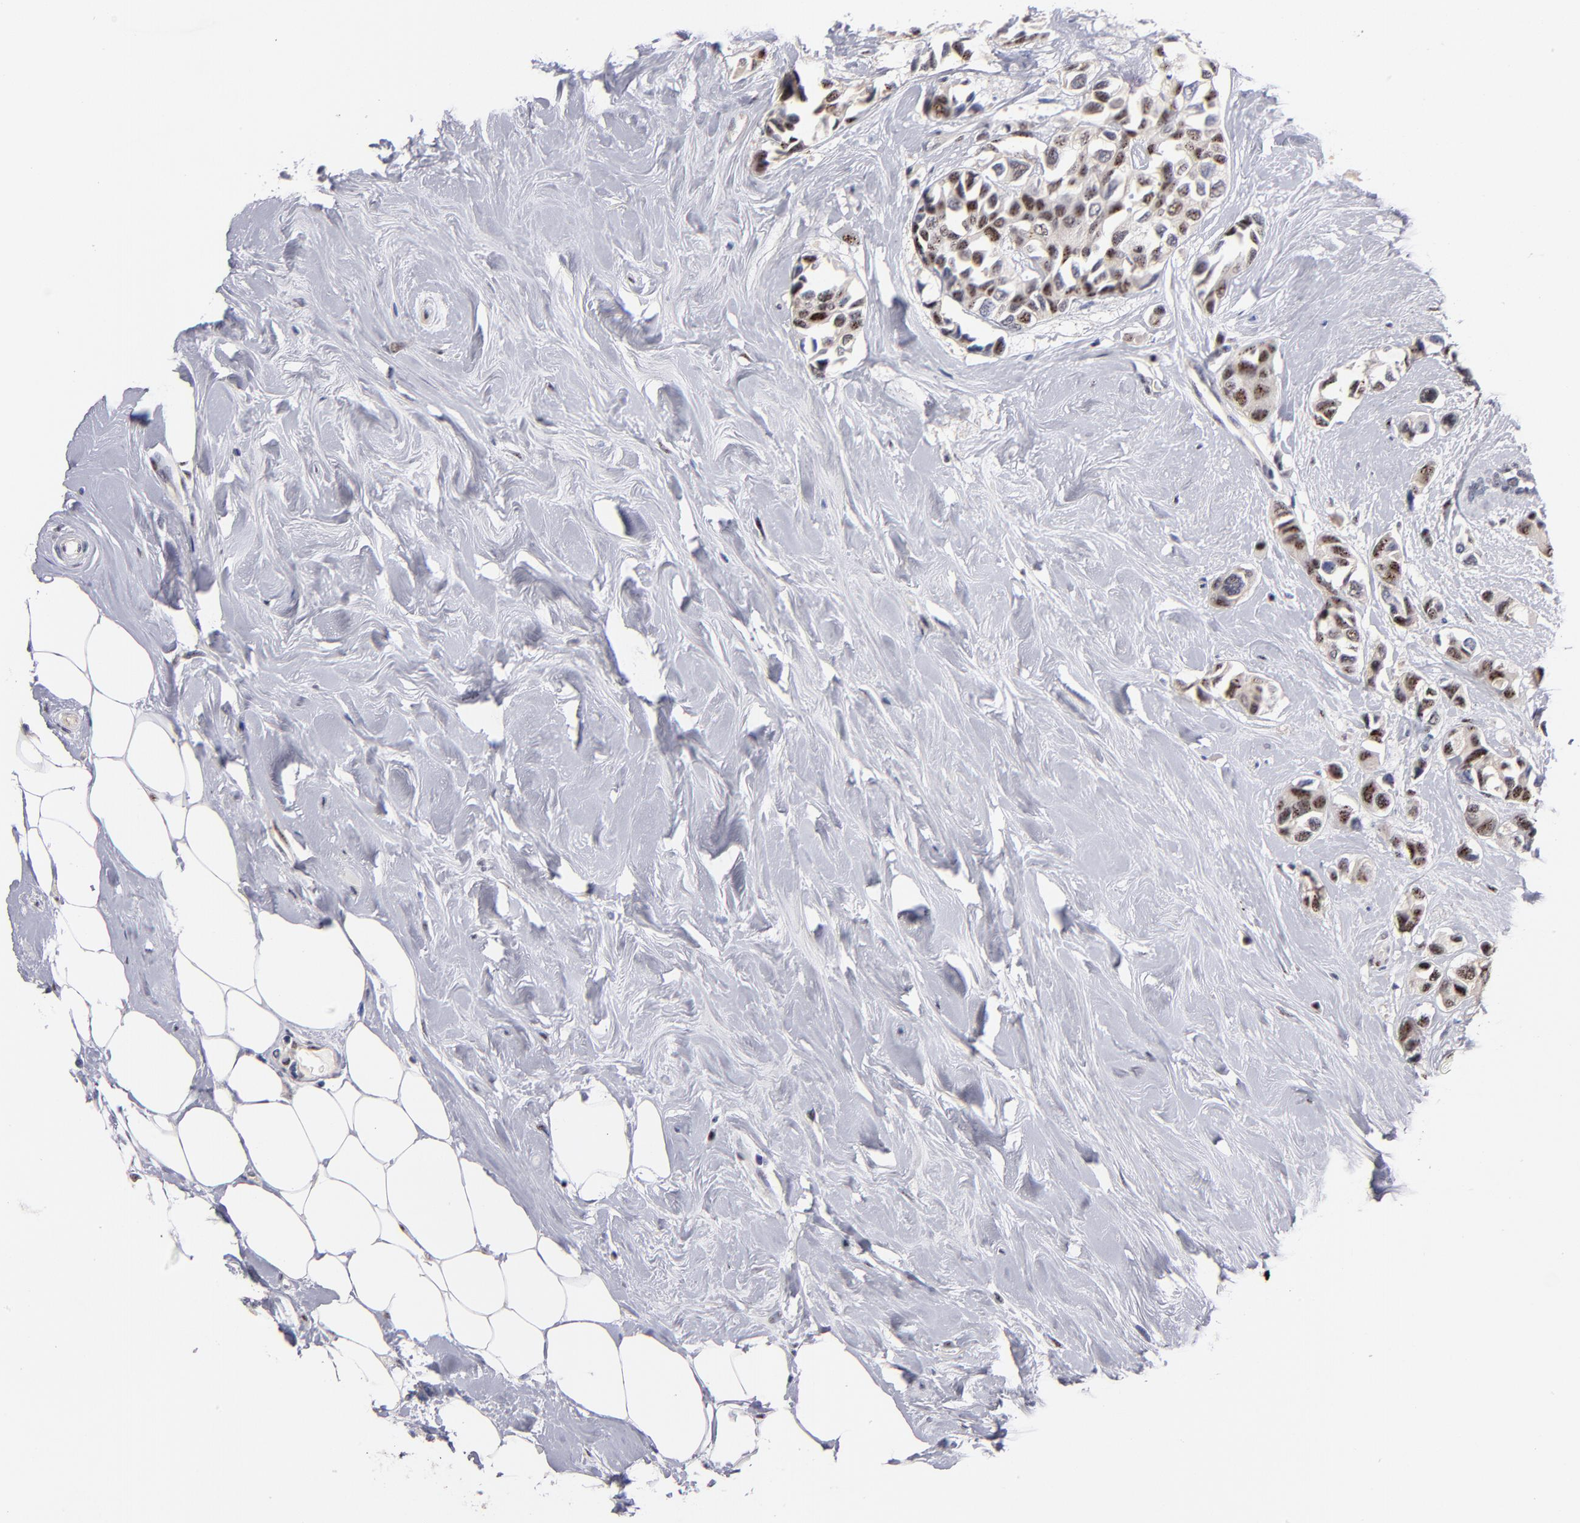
{"staining": {"intensity": "moderate", "quantity": ">75%", "location": "nuclear"}, "tissue": "breast cancer", "cell_type": "Tumor cells", "image_type": "cancer", "snomed": [{"axis": "morphology", "description": "Duct carcinoma"}, {"axis": "topography", "description": "Breast"}], "caption": "This is a photomicrograph of immunohistochemistry staining of breast cancer, which shows moderate staining in the nuclear of tumor cells.", "gene": "RAF1", "patient": {"sex": "female", "age": 51}}